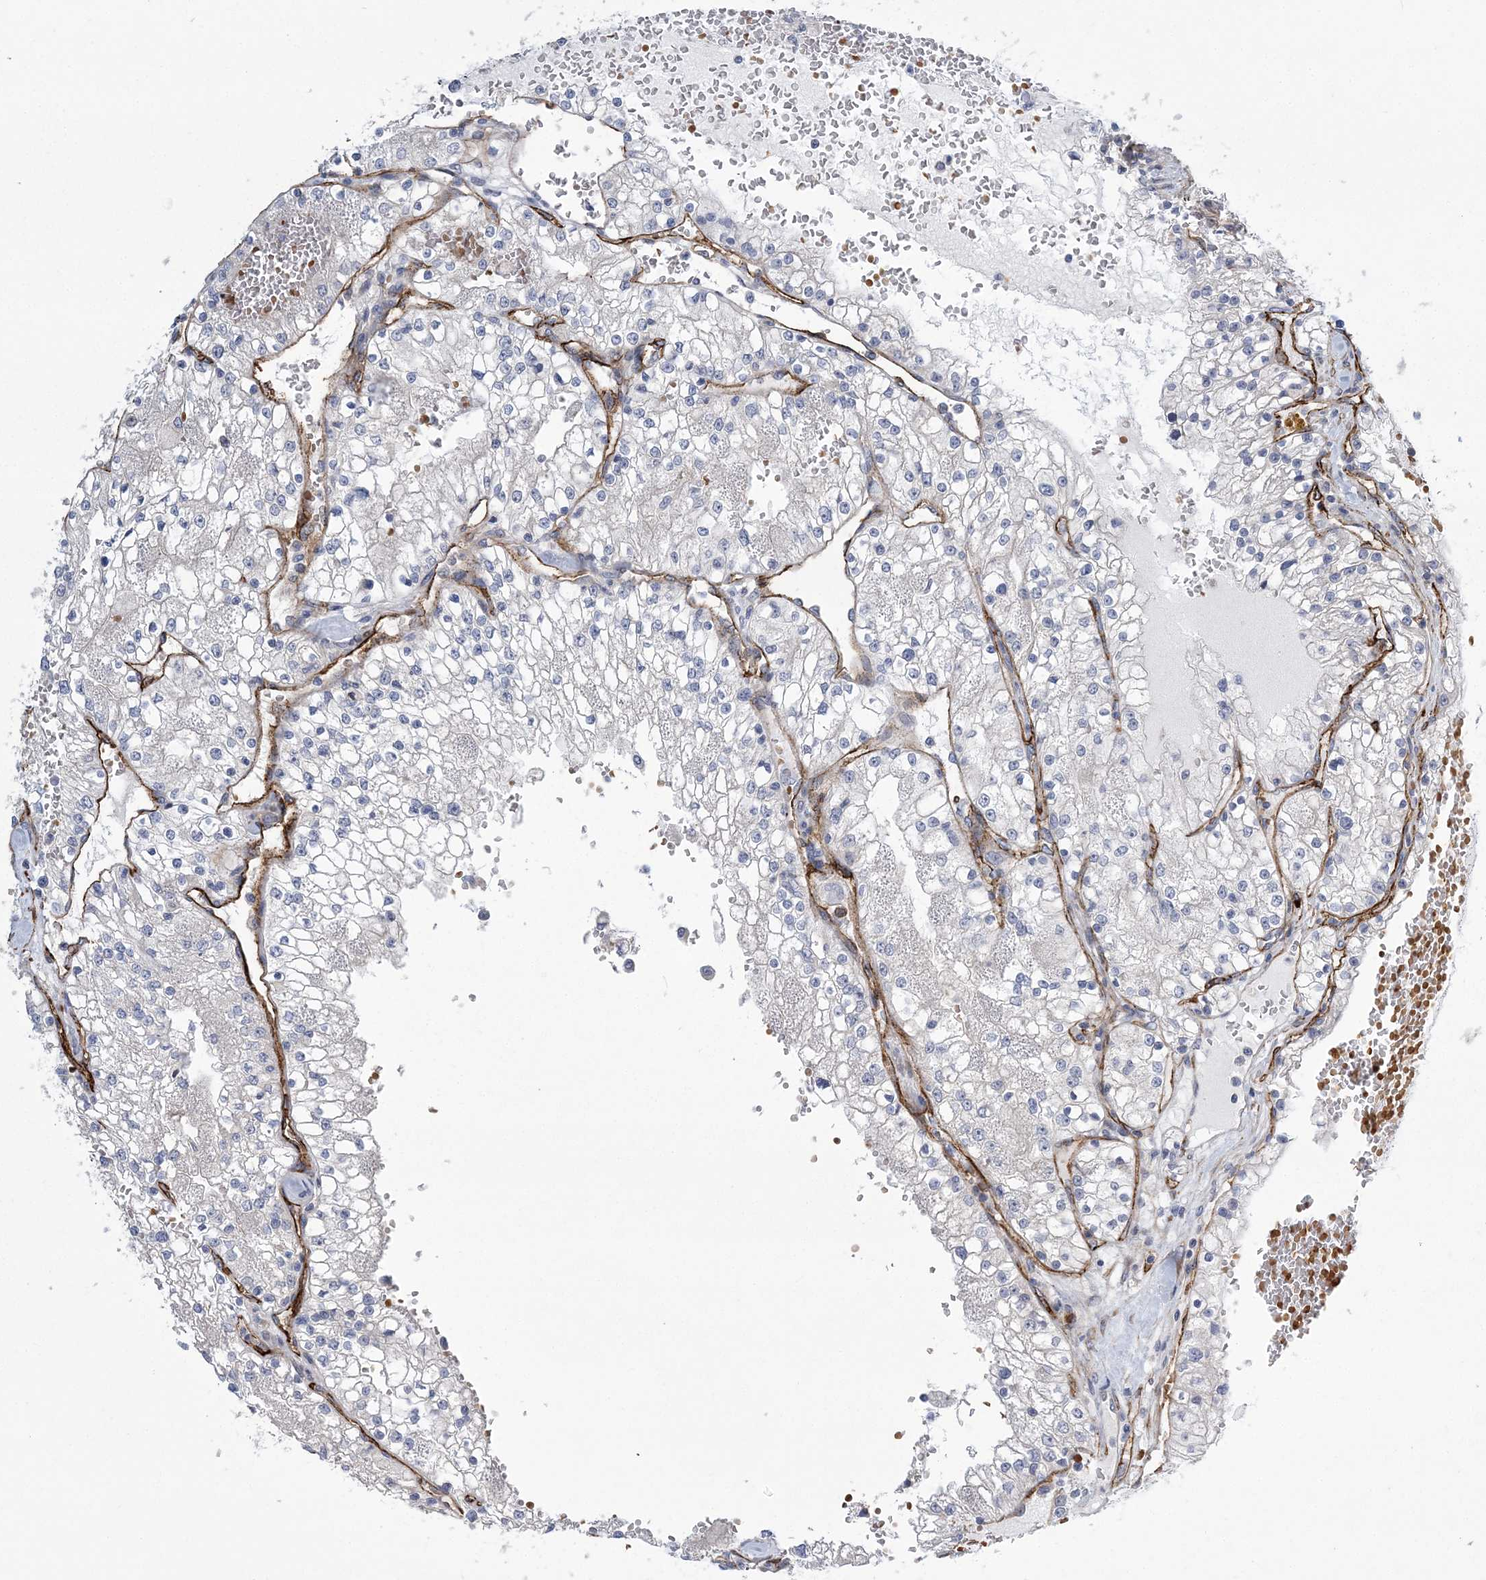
{"staining": {"intensity": "negative", "quantity": "none", "location": "none"}, "tissue": "renal cancer", "cell_type": "Tumor cells", "image_type": "cancer", "snomed": [{"axis": "morphology", "description": "Normal tissue, NOS"}, {"axis": "morphology", "description": "Adenocarcinoma, NOS"}, {"axis": "topography", "description": "Kidney"}], "caption": "Tumor cells are negative for protein expression in human renal cancer (adenocarcinoma).", "gene": "CALN1", "patient": {"sex": "male", "age": 68}}